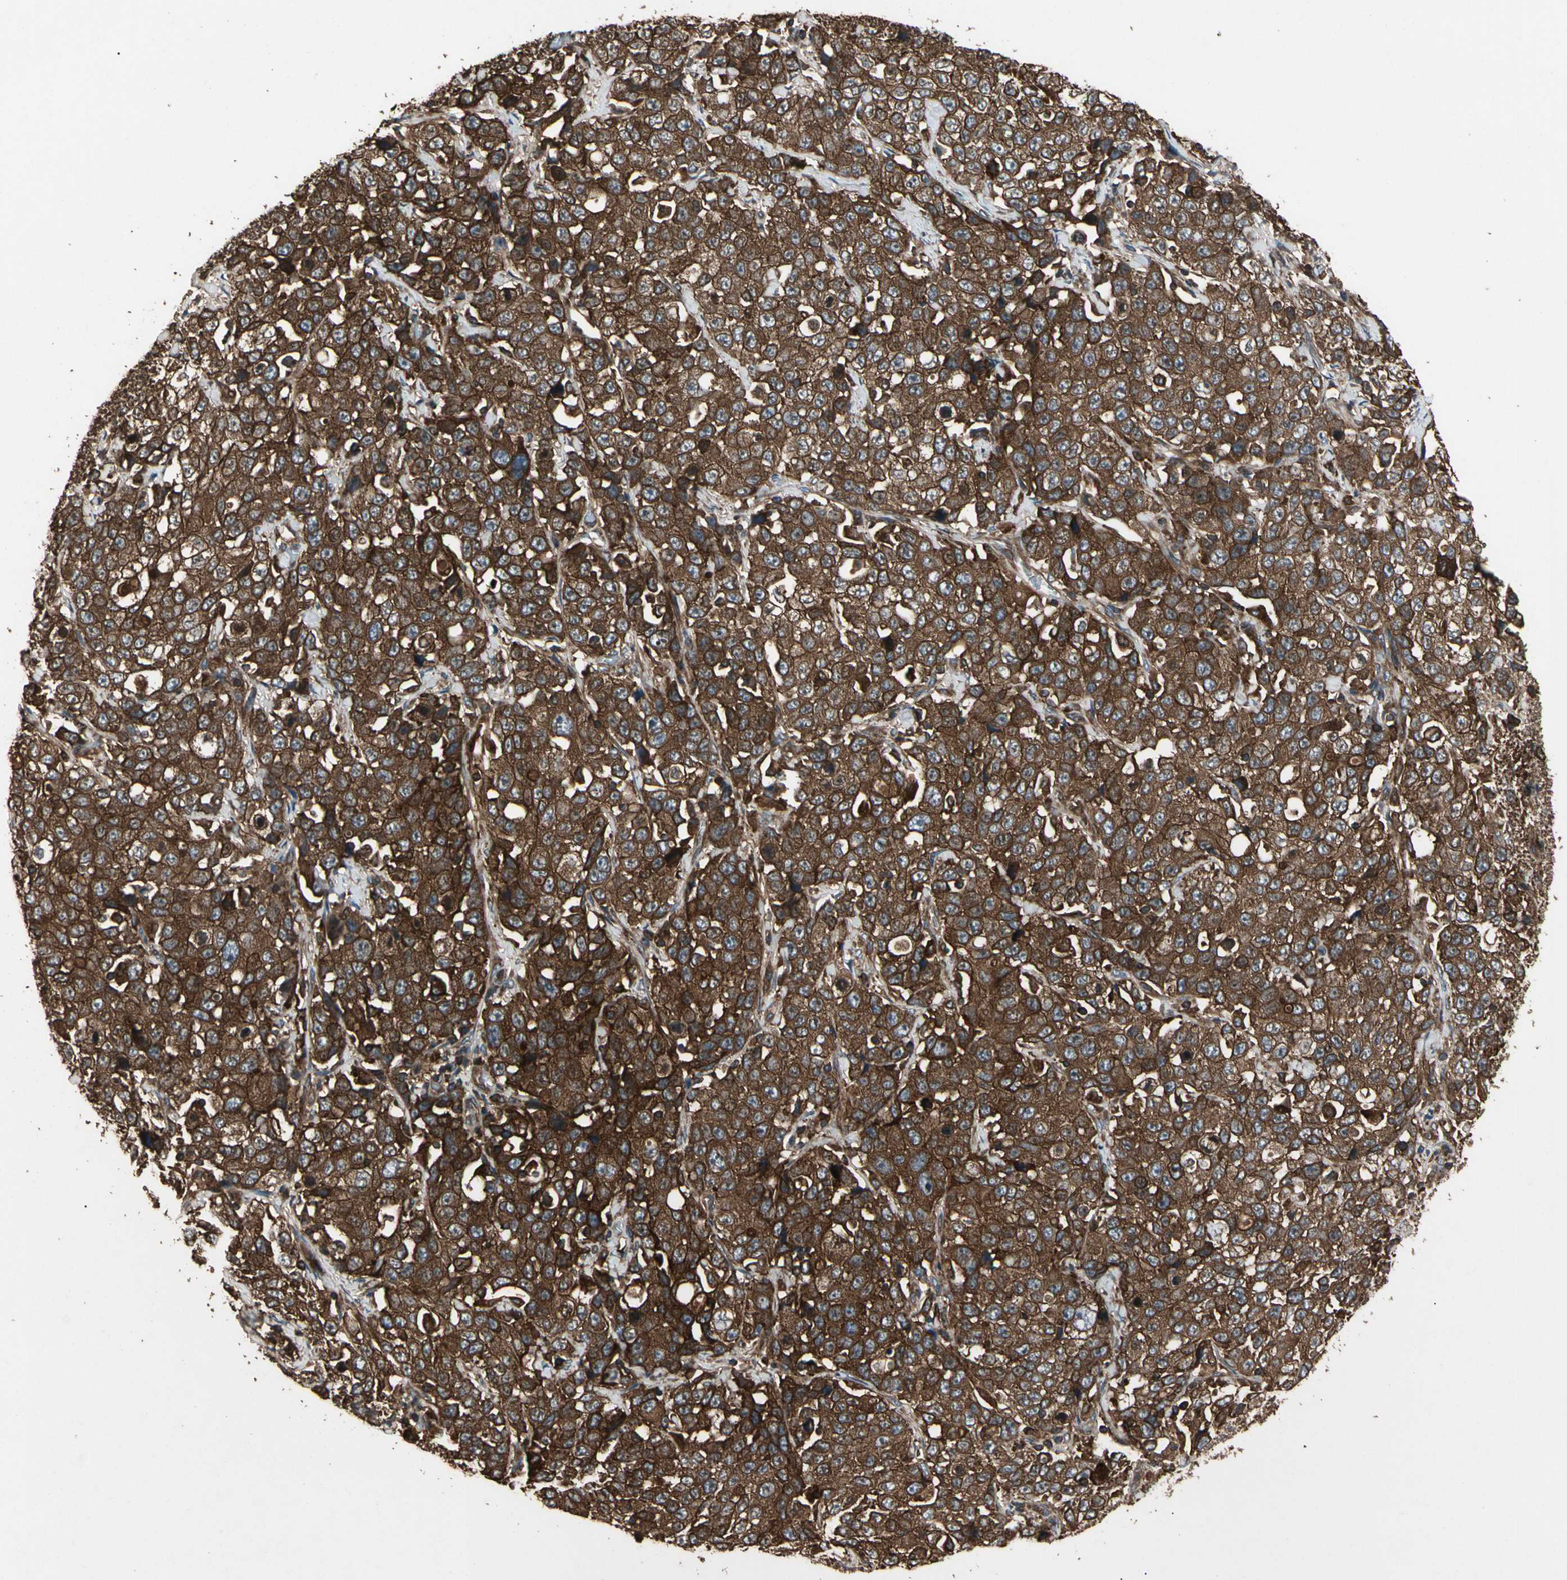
{"staining": {"intensity": "strong", "quantity": ">75%", "location": "cytoplasmic/membranous"}, "tissue": "stomach cancer", "cell_type": "Tumor cells", "image_type": "cancer", "snomed": [{"axis": "morphology", "description": "Normal tissue, NOS"}, {"axis": "morphology", "description": "Adenocarcinoma, NOS"}, {"axis": "topography", "description": "Stomach"}], "caption": "Protein analysis of stomach adenocarcinoma tissue shows strong cytoplasmic/membranous positivity in about >75% of tumor cells. The protein is shown in brown color, while the nuclei are stained blue.", "gene": "AGBL2", "patient": {"sex": "male", "age": 48}}